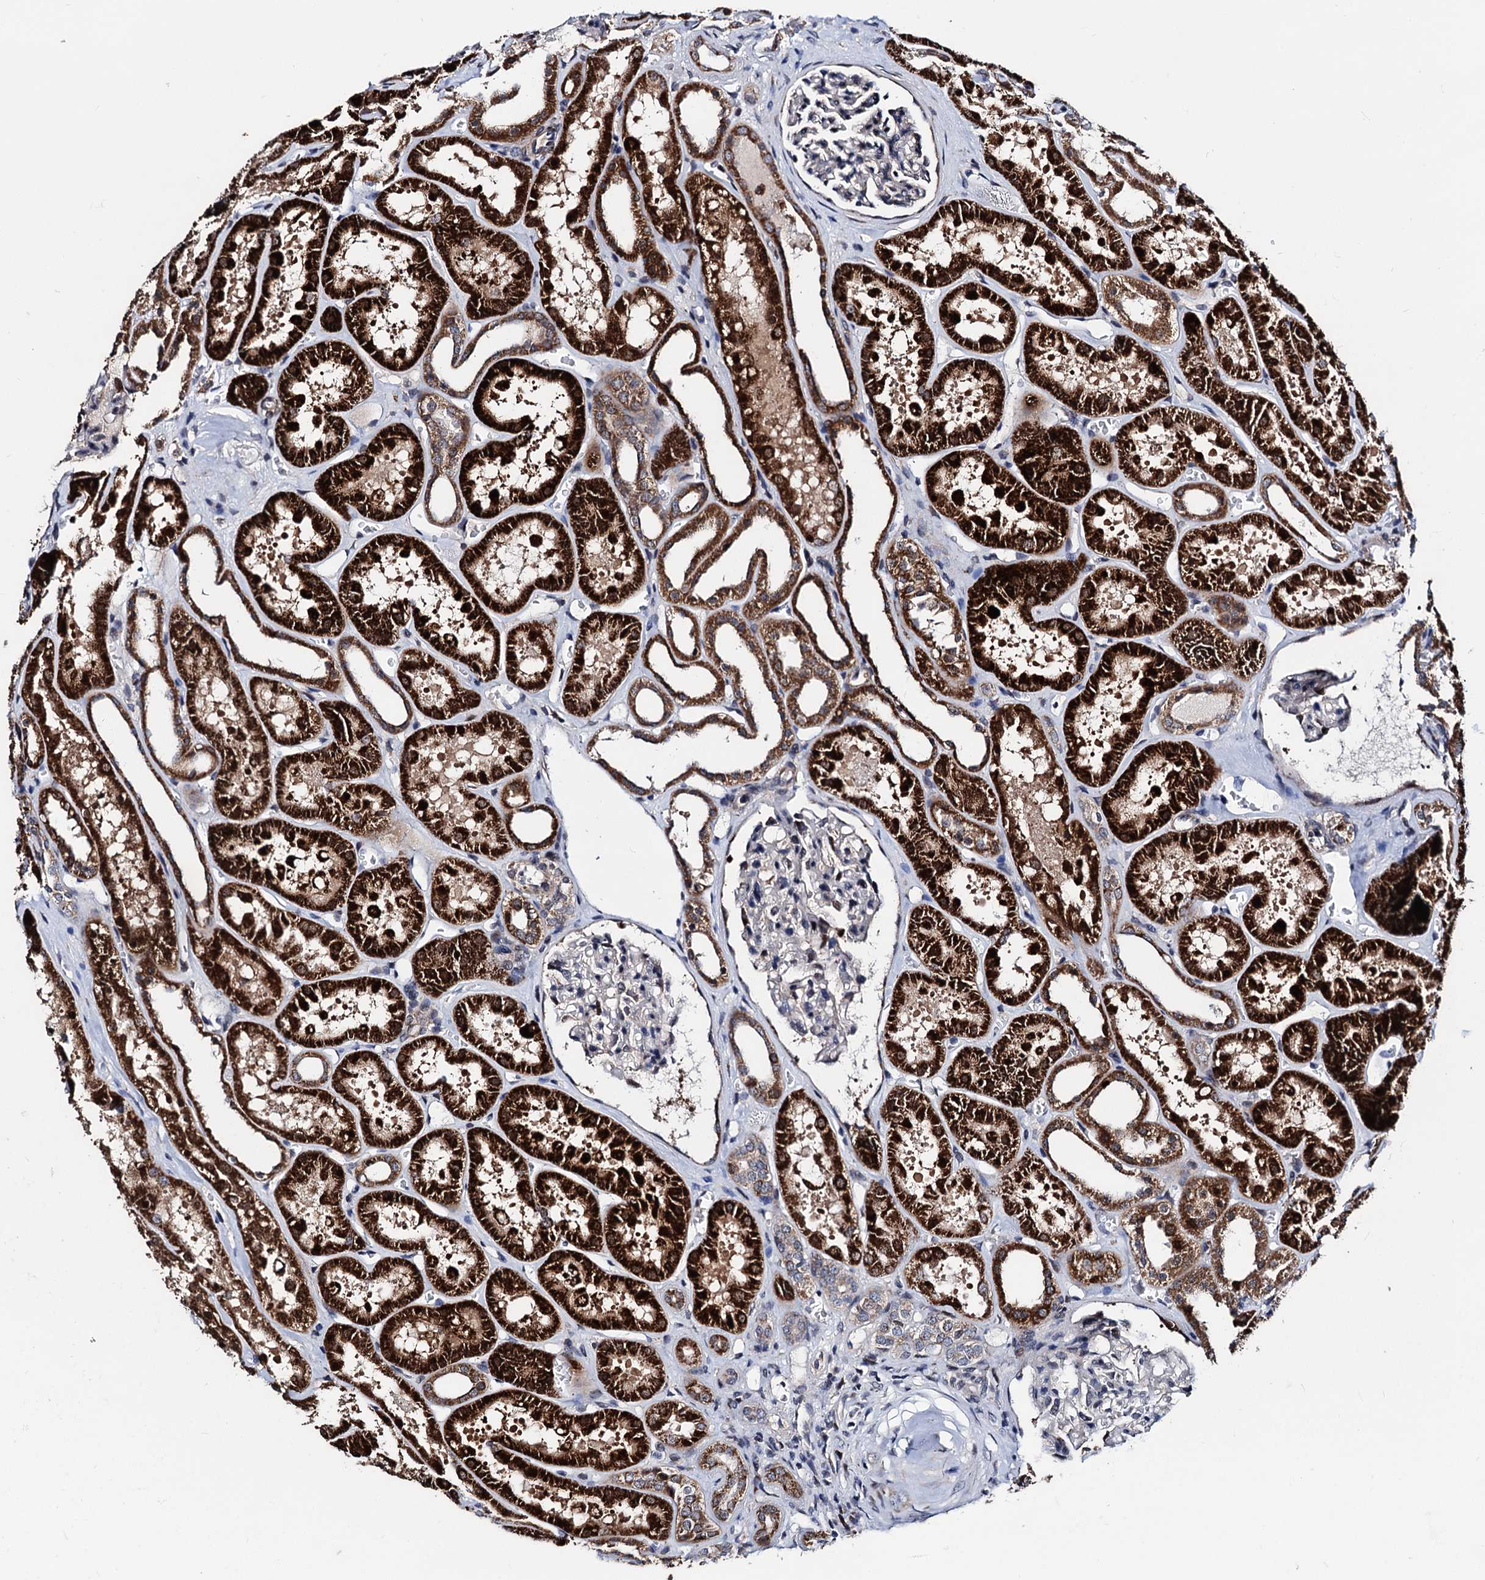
{"staining": {"intensity": "moderate", "quantity": "<25%", "location": "cytoplasmic/membranous,nuclear"}, "tissue": "kidney", "cell_type": "Cells in glomeruli", "image_type": "normal", "snomed": [{"axis": "morphology", "description": "Normal tissue, NOS"}, {"axis": "topography", "description": "Kidney"}], "caption": "A brown stain shows moderate cytoplasmic/membranous,nuclear expression of a protein in cells in glomeruli of unremarkable human kidney.", "gene": "COA4", "patient": {"sex": "female", "age": 41}}